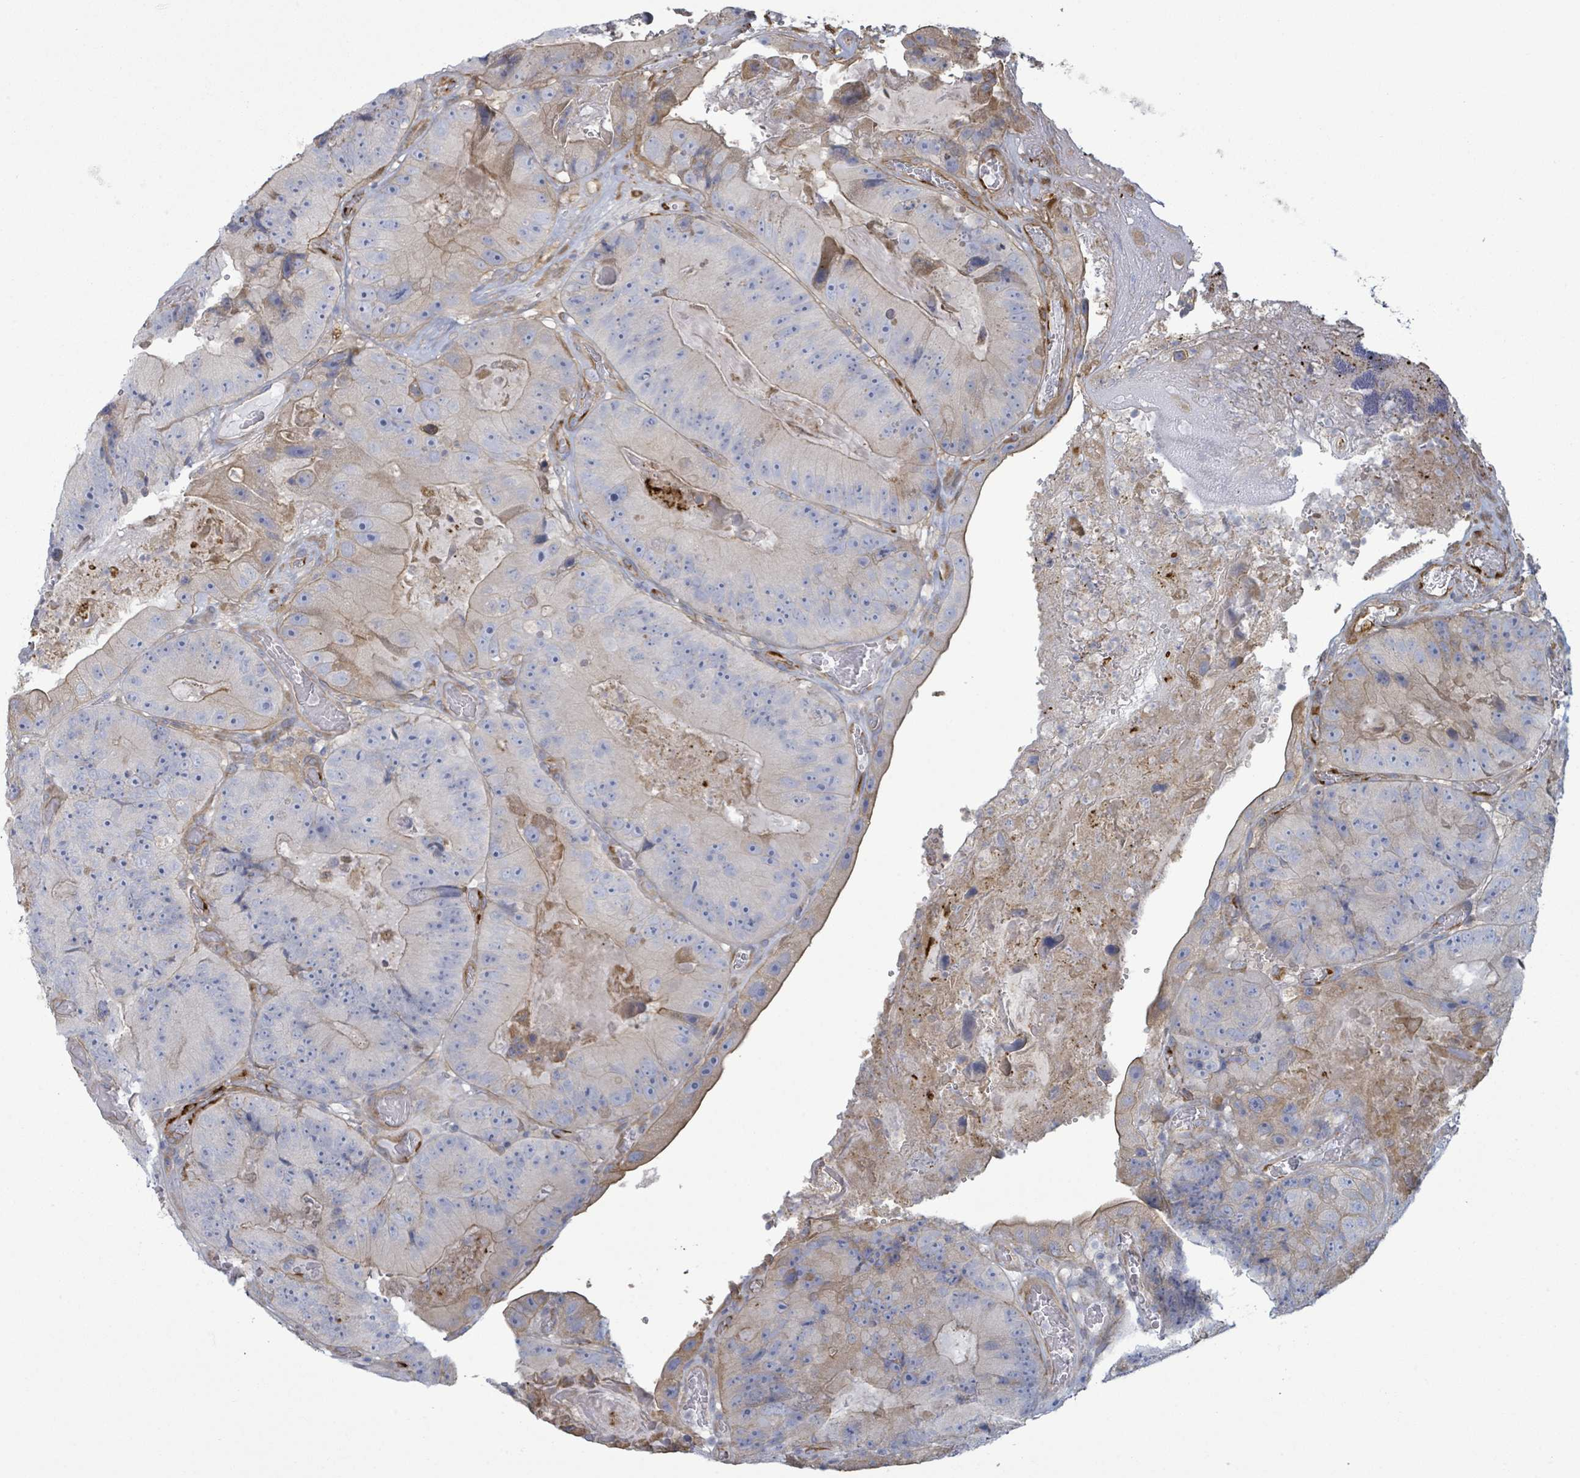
{"staining": {"intensity": "negative", "quantity": "none", "location": "none"}, "tissue": "colorectal cancer", "cell_type": "Tumor cells", "image_type": "cancer", "snomed": [{"axis": "morphology", "description": "Adenocarcinoma, NOS"}, {"axis": "topography", "description": "Colon"}], "caption": "Human colorectal adenocarcinoma stained for a protein using immunohistochemistry displays no positivity in tumor cells.", "gene": "COL13A1", "patient": {"sex": "female", "age": 86}}